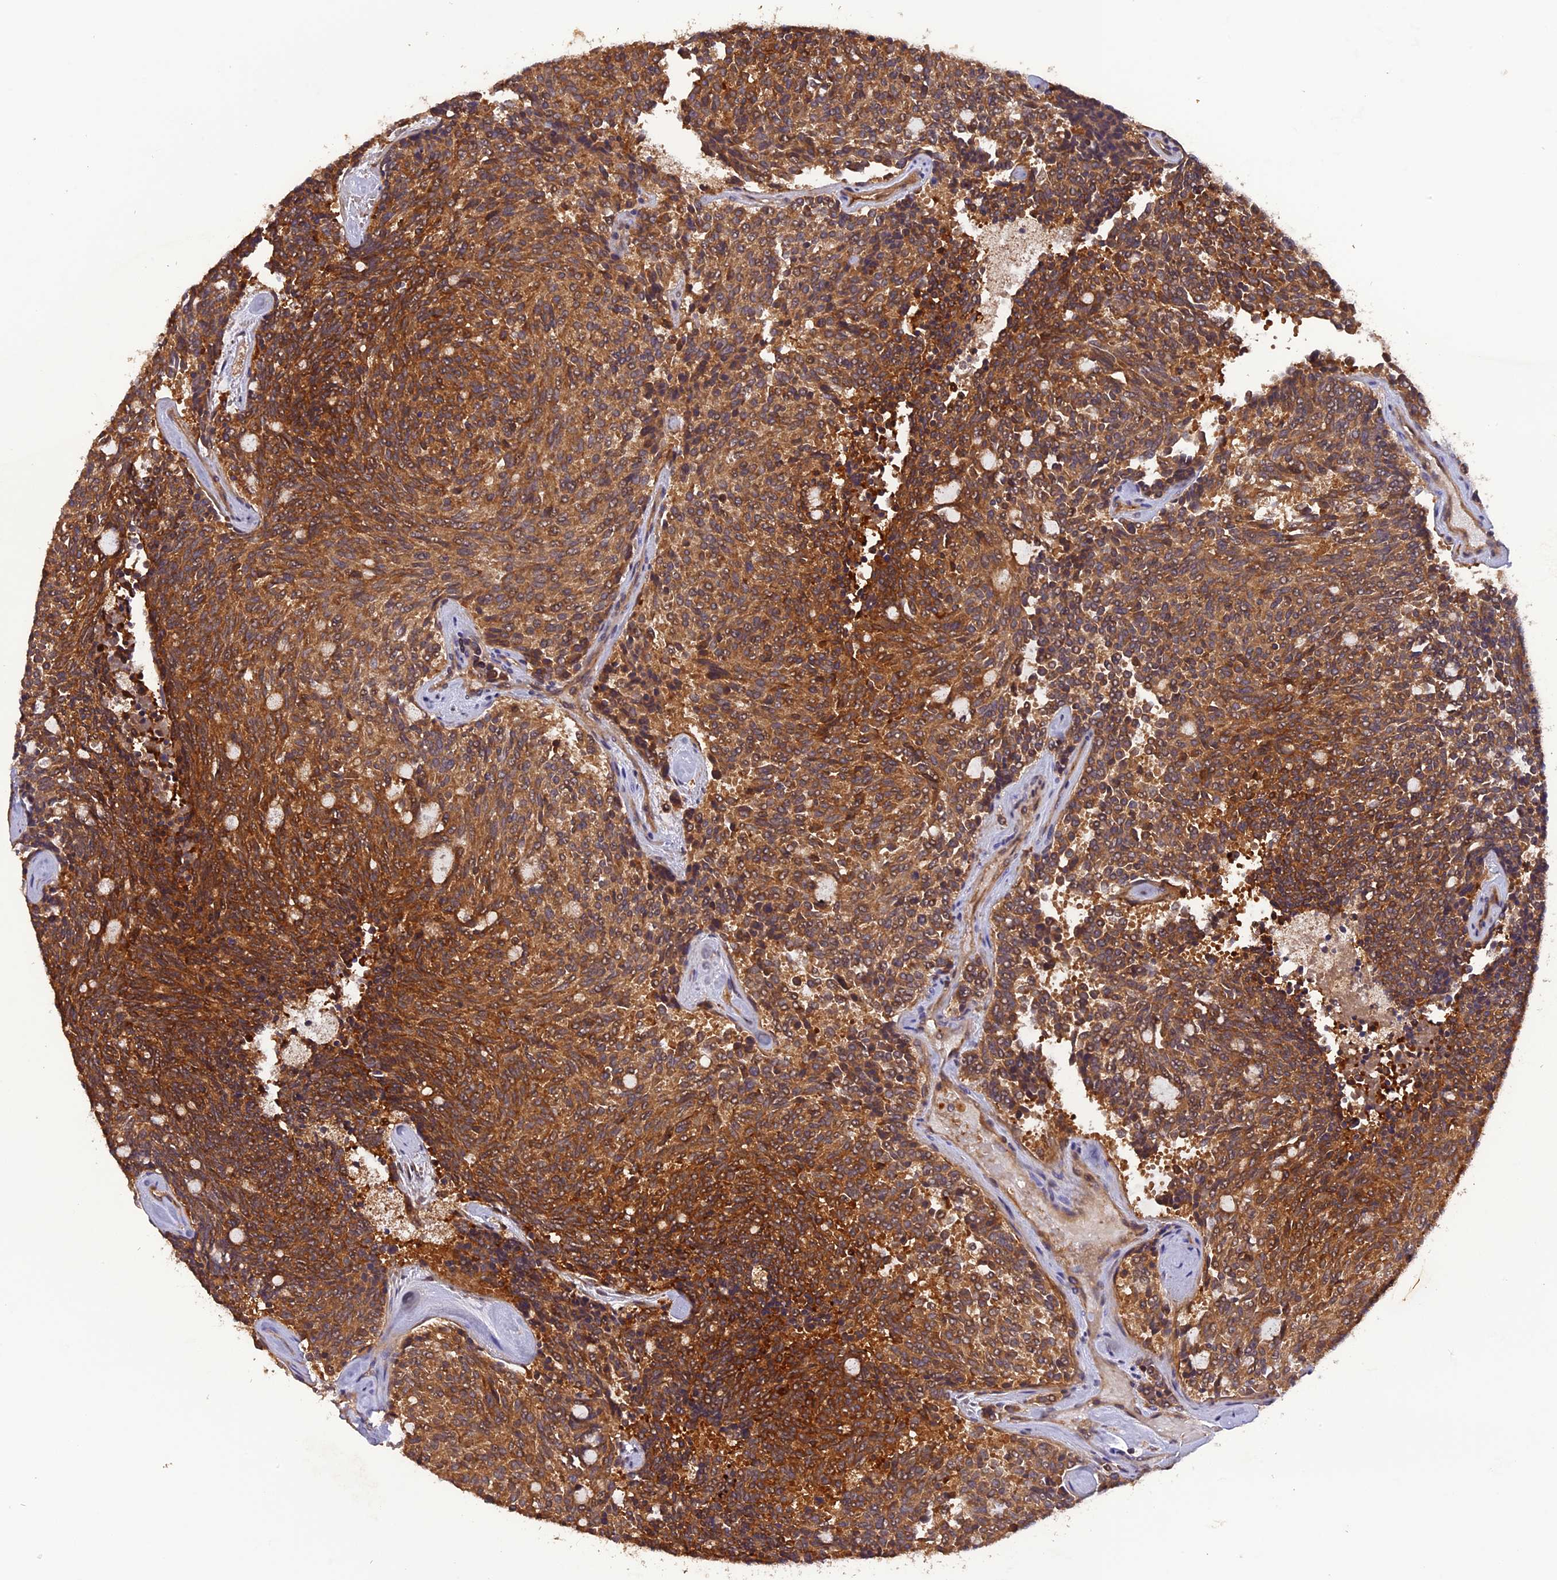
{"staining": {"intensity": "strong", "quantity": ">75%", "location": "cytoplasmic/membranous"}, "tissue": "carcinoid", "cell_type": "Tumor cells", "image_type": "cancer", "snomed": [{"axis": "morphology", "description": "Carcinoid, malignant, NOS"}, {"axis": "topography", "description": "Pancreas"}], "caption": "The micrograph demonstrates a brown stain indicating the presence of a protein in the cytoplasmic/membranous of tumor cells in carcinoid. The staining is performed using DAB brown chromogen to label protein expression. The nuclei are counter-stained blue using hematoxylin.", "gene": "STOML1", "patient": {"sex": "female", "age": 54}}